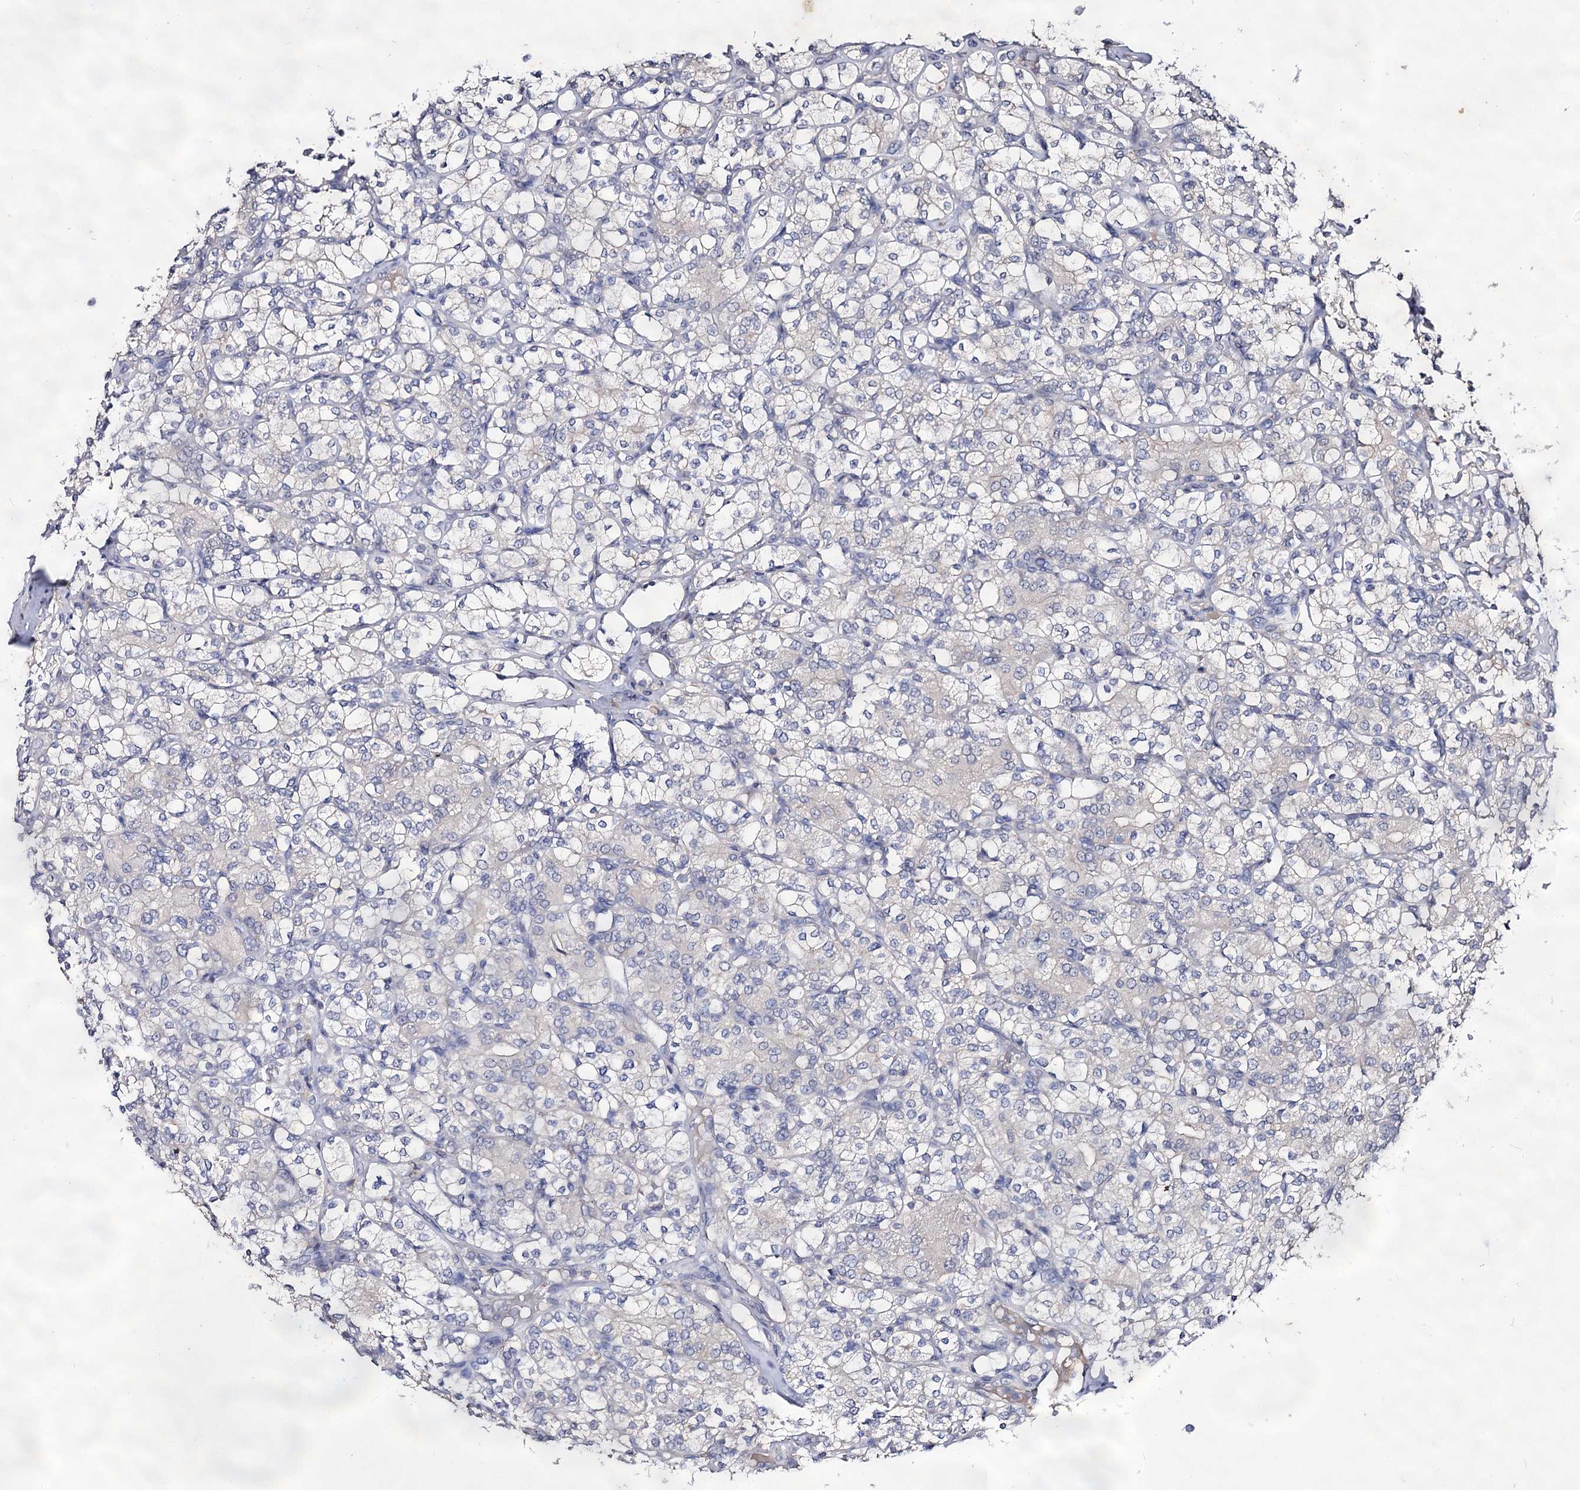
{"staining": {"intensity": "negative", "quantity": "none", "location": "none"}, "tissue": "renal cancer", "cell_type": "Tumor cells", "image_type": "cancer", "snomed": [{"axis": "morphology", "description": "Adenocarcinoma, NOS"}, {"axis": "topography", "description": "Kidney"}], "caption": "Photomicrograph shows no protein expression in tumor cells of renal cancer tissue. The staining is performed using DAB brown chromogen with nuclei counter-stained in using hematoxylin.", "gene": "ARFIP2", "patient": {"sex": "male", "age": 77}}